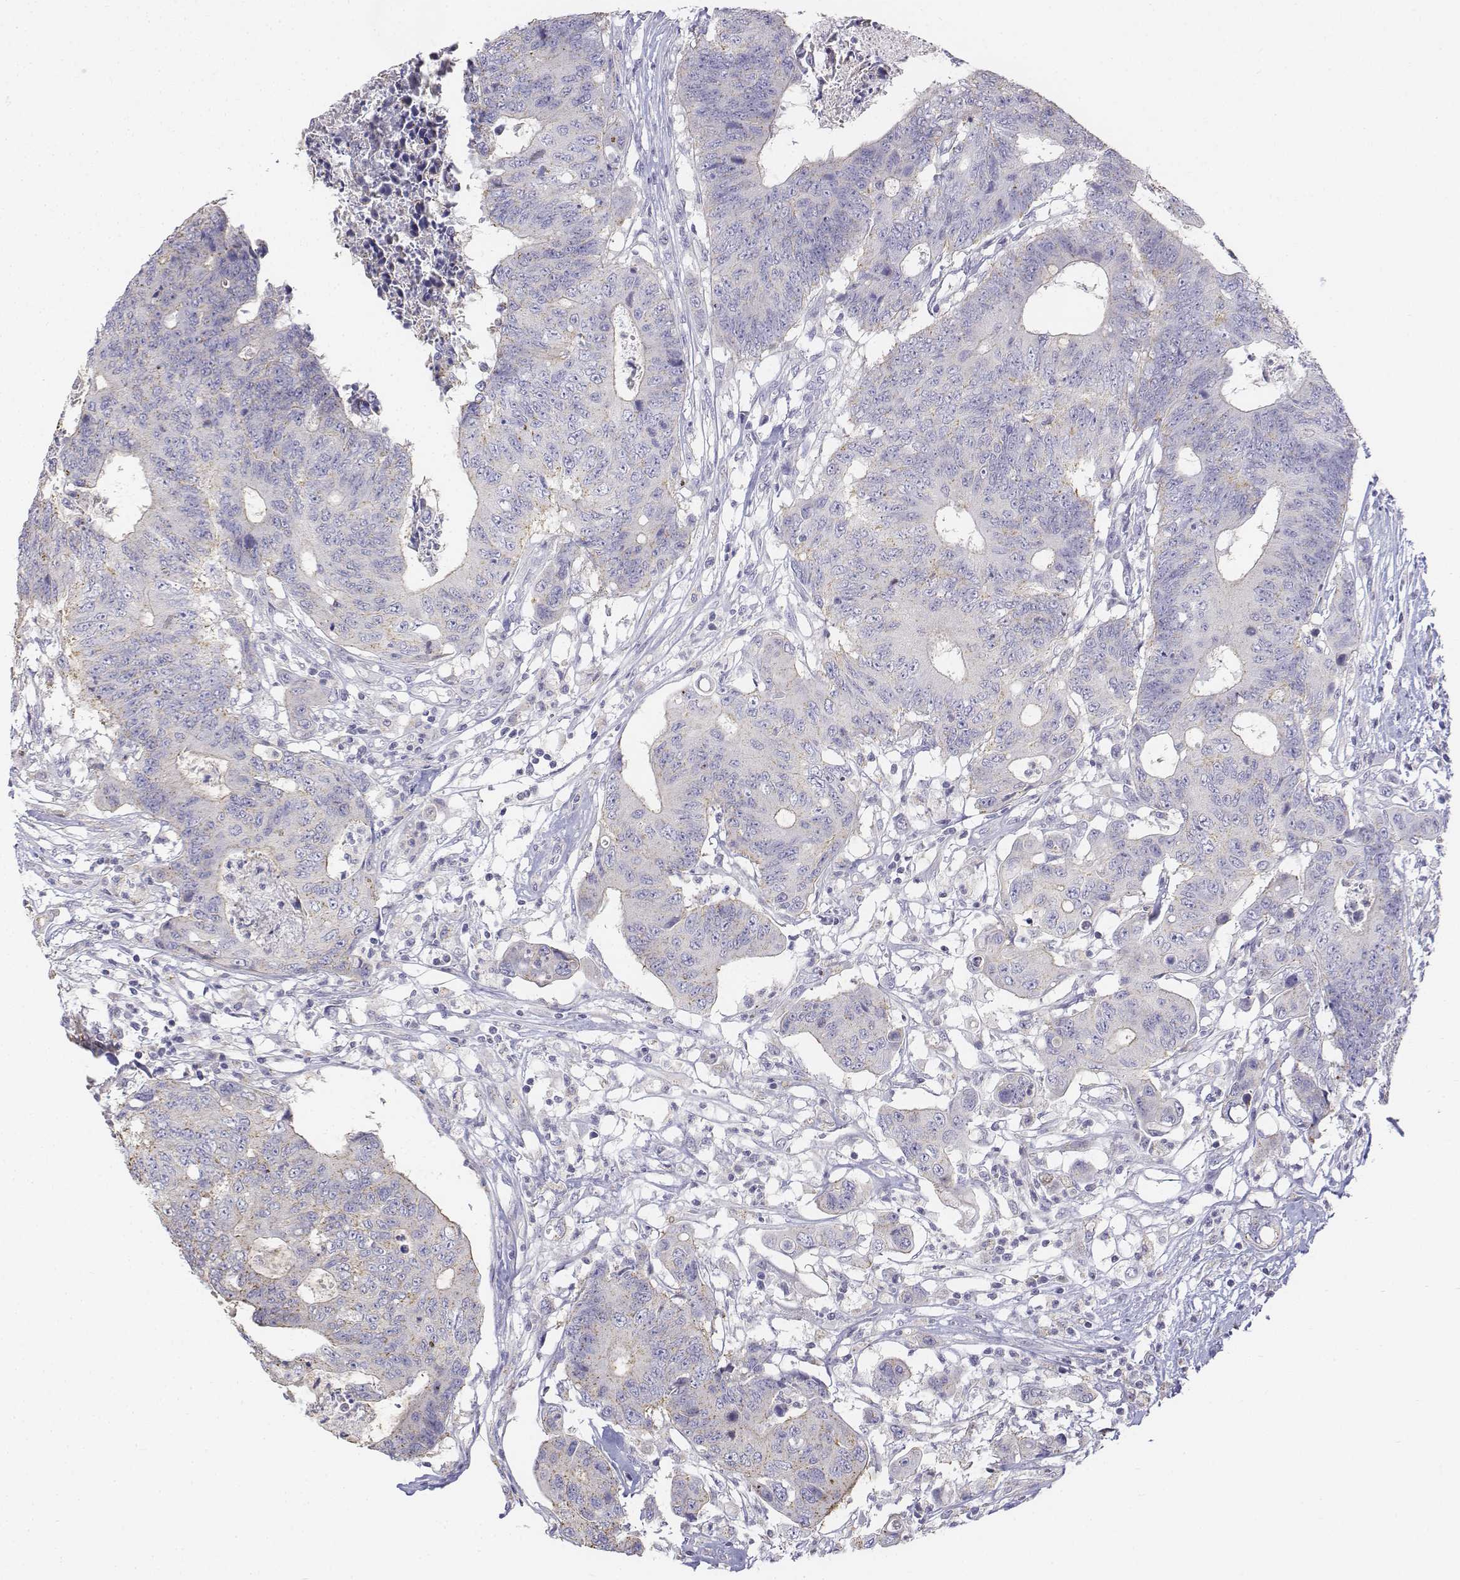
{"staining": {"intensity": "negative", "quantity": "none", "location": "none"}, "tissue": "colorectal cancer", "cell_type": "Tumor cells", "image_type": "cancer", "snomed": [{"axis": "morphology", "description": "Adenocarcinoma, NOS"}, {"axis": "topography", "description": "Colon"}], "caption": "This is an IHC photomicrograph of human colorectal adenocarcinoma. There is no positivity in tumor cells.", "gene": "LGSN", "patient": {"sex": "female", "age": 48}}